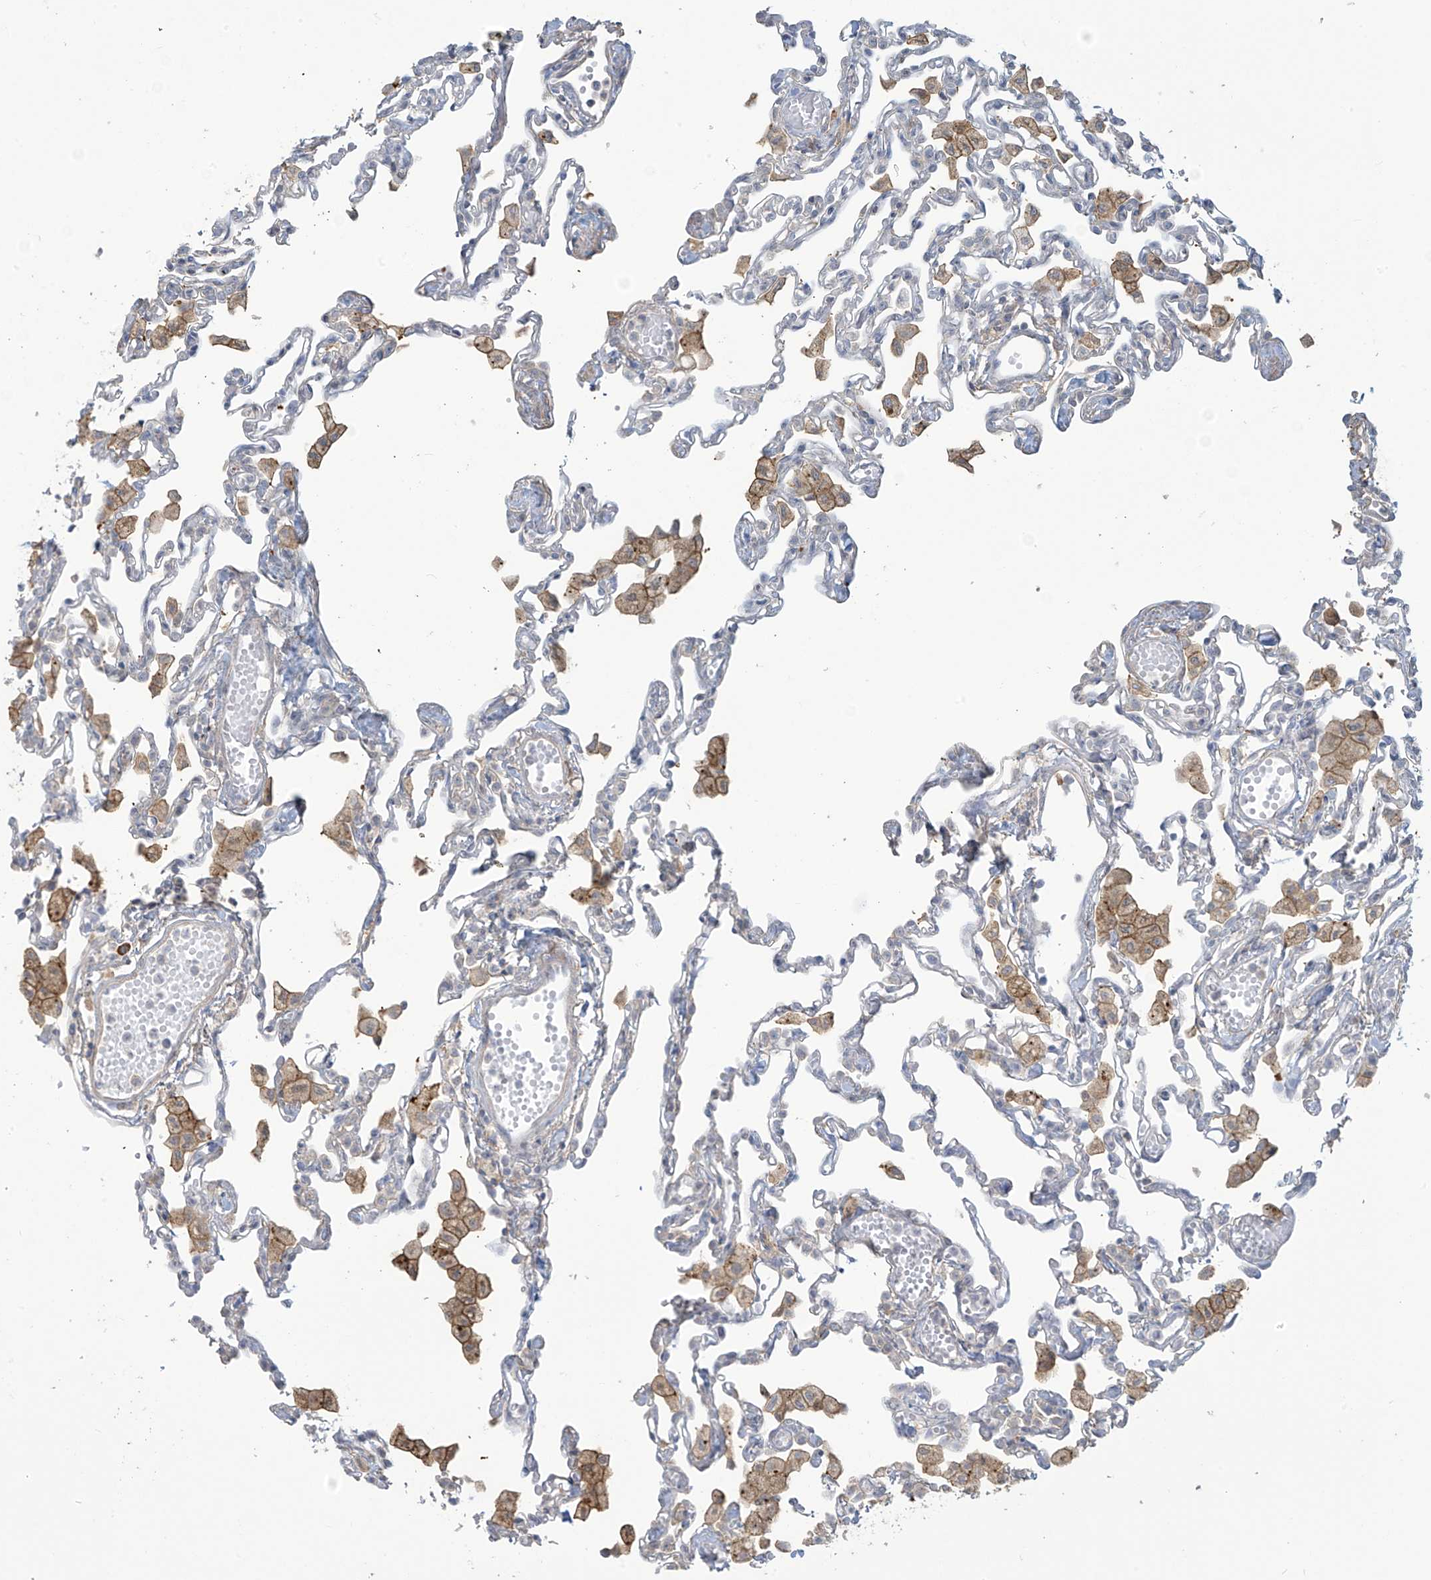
{"staining": {"intensity": "negative", "quantity": "none", "location": "none"}, "tissue": "lung", "cell_type": "Alveolar cells", "image_type": "normal", "snomed": [{"axis": "morphology", "description": "Normal tissue, NOS"}, {"axis": "topography", "description": "Bronchus"}, {"axis": "topography", "description": "Lung"}], "caption": "DAB immunohistochemical staining of normal human lung reveals no significant positivity in alveolar cells.", "gene": "TAGAP", "patient": {"sex": "female", "age": 49}}